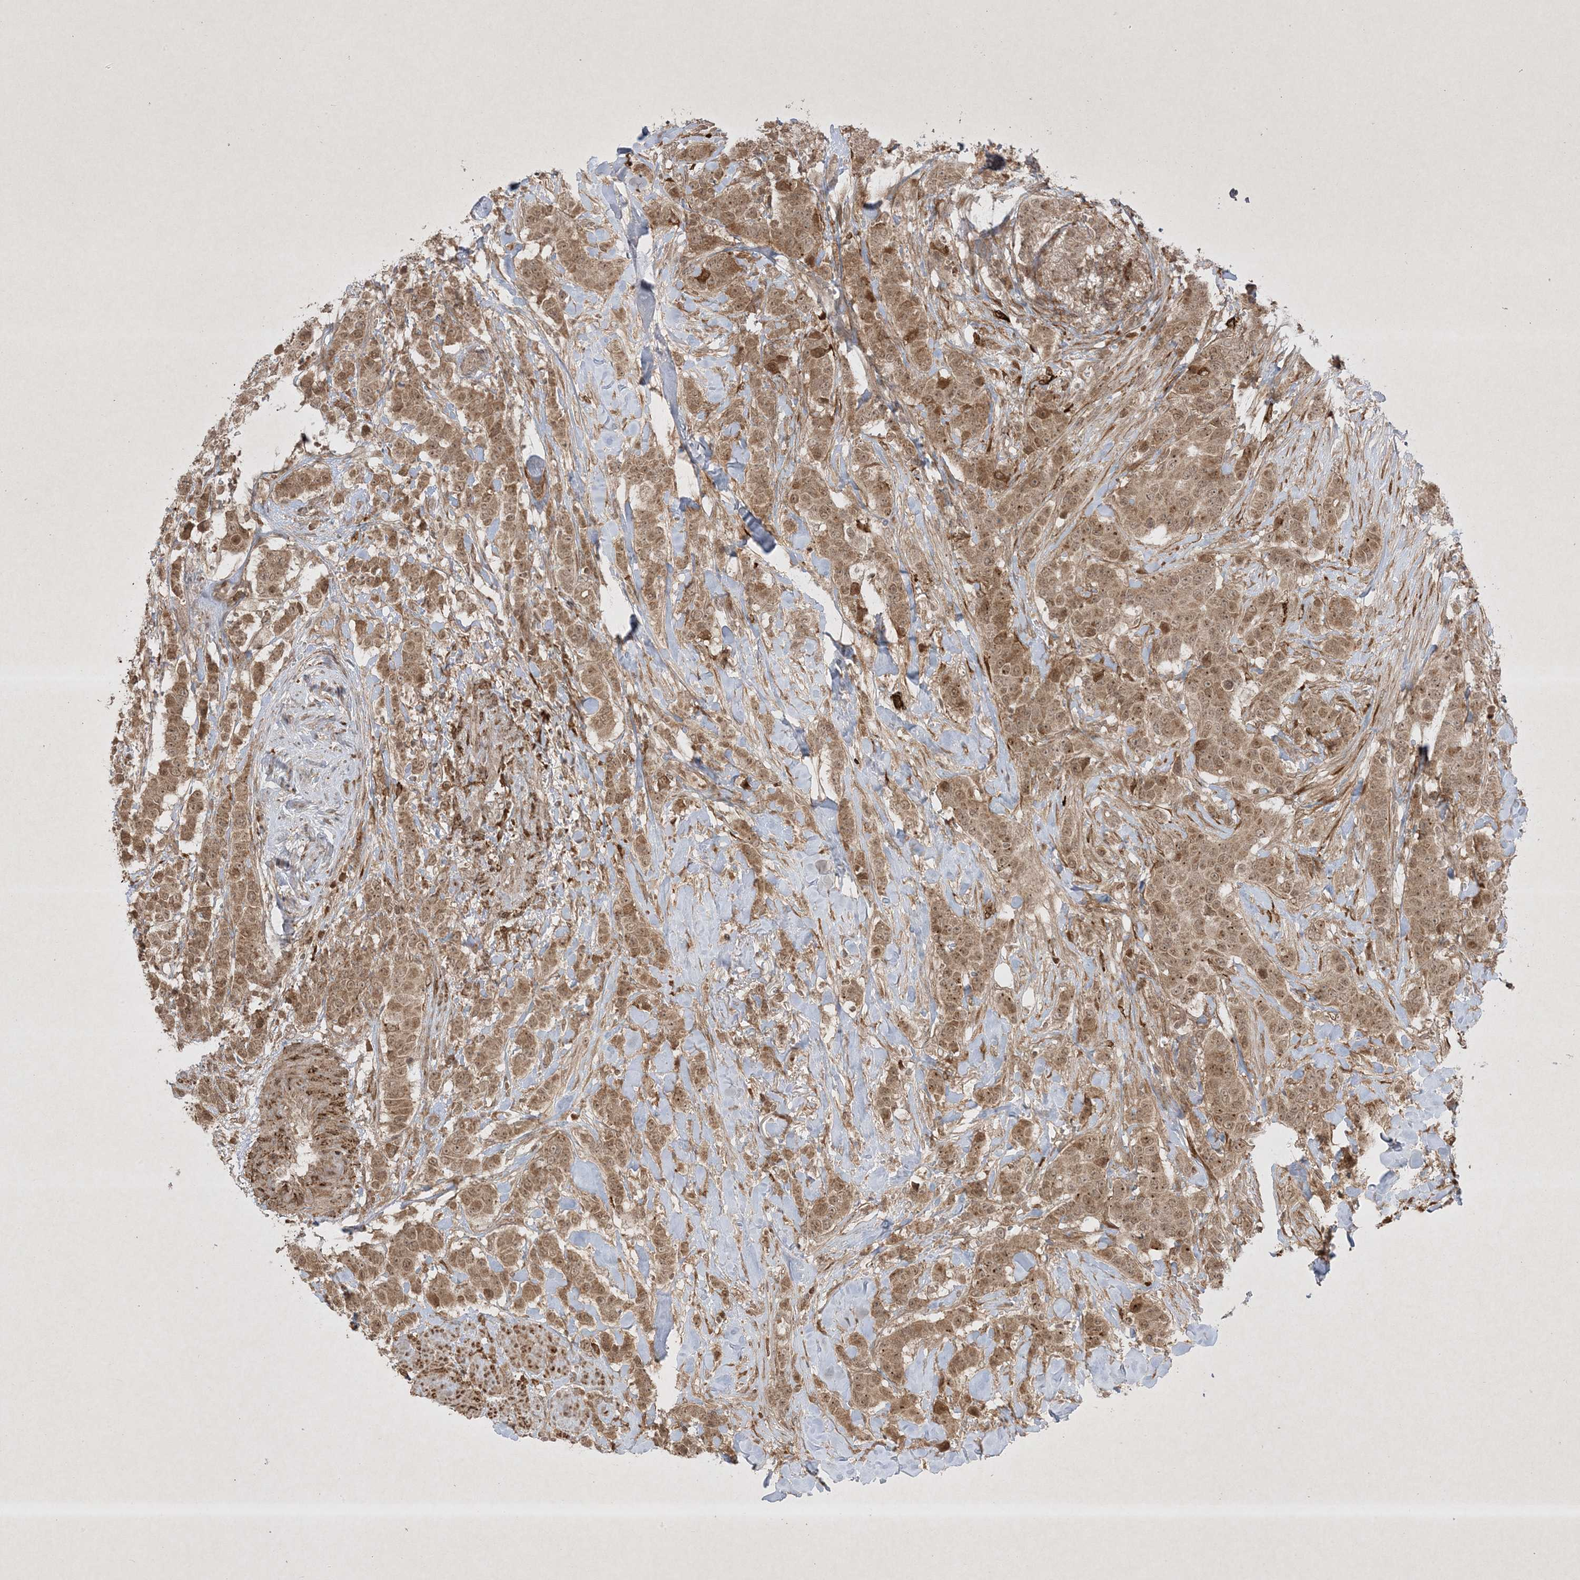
{"staining": {"intensity": "moderate", "quantity": ">75%", "location": "cytoplasmic/membranous,nuclear"}, "tissue": "breast cancer", "cell_type": "Tumor cells", "image_type": "cancer", "snomed": [{"axis": "morphology", "description": "Duct carcinoma"}, {"axis": "topography", "description": "Breast"}], "caption": "A histopathology image of breast cancer (invasive ductal carcinoma) stained for a protein demonstrates moderate cytoplasmic/membranous and nuclear brown staining in tumor cells.", "gene": "PTK6", "patient": {"sex": "female", "age": 40}}